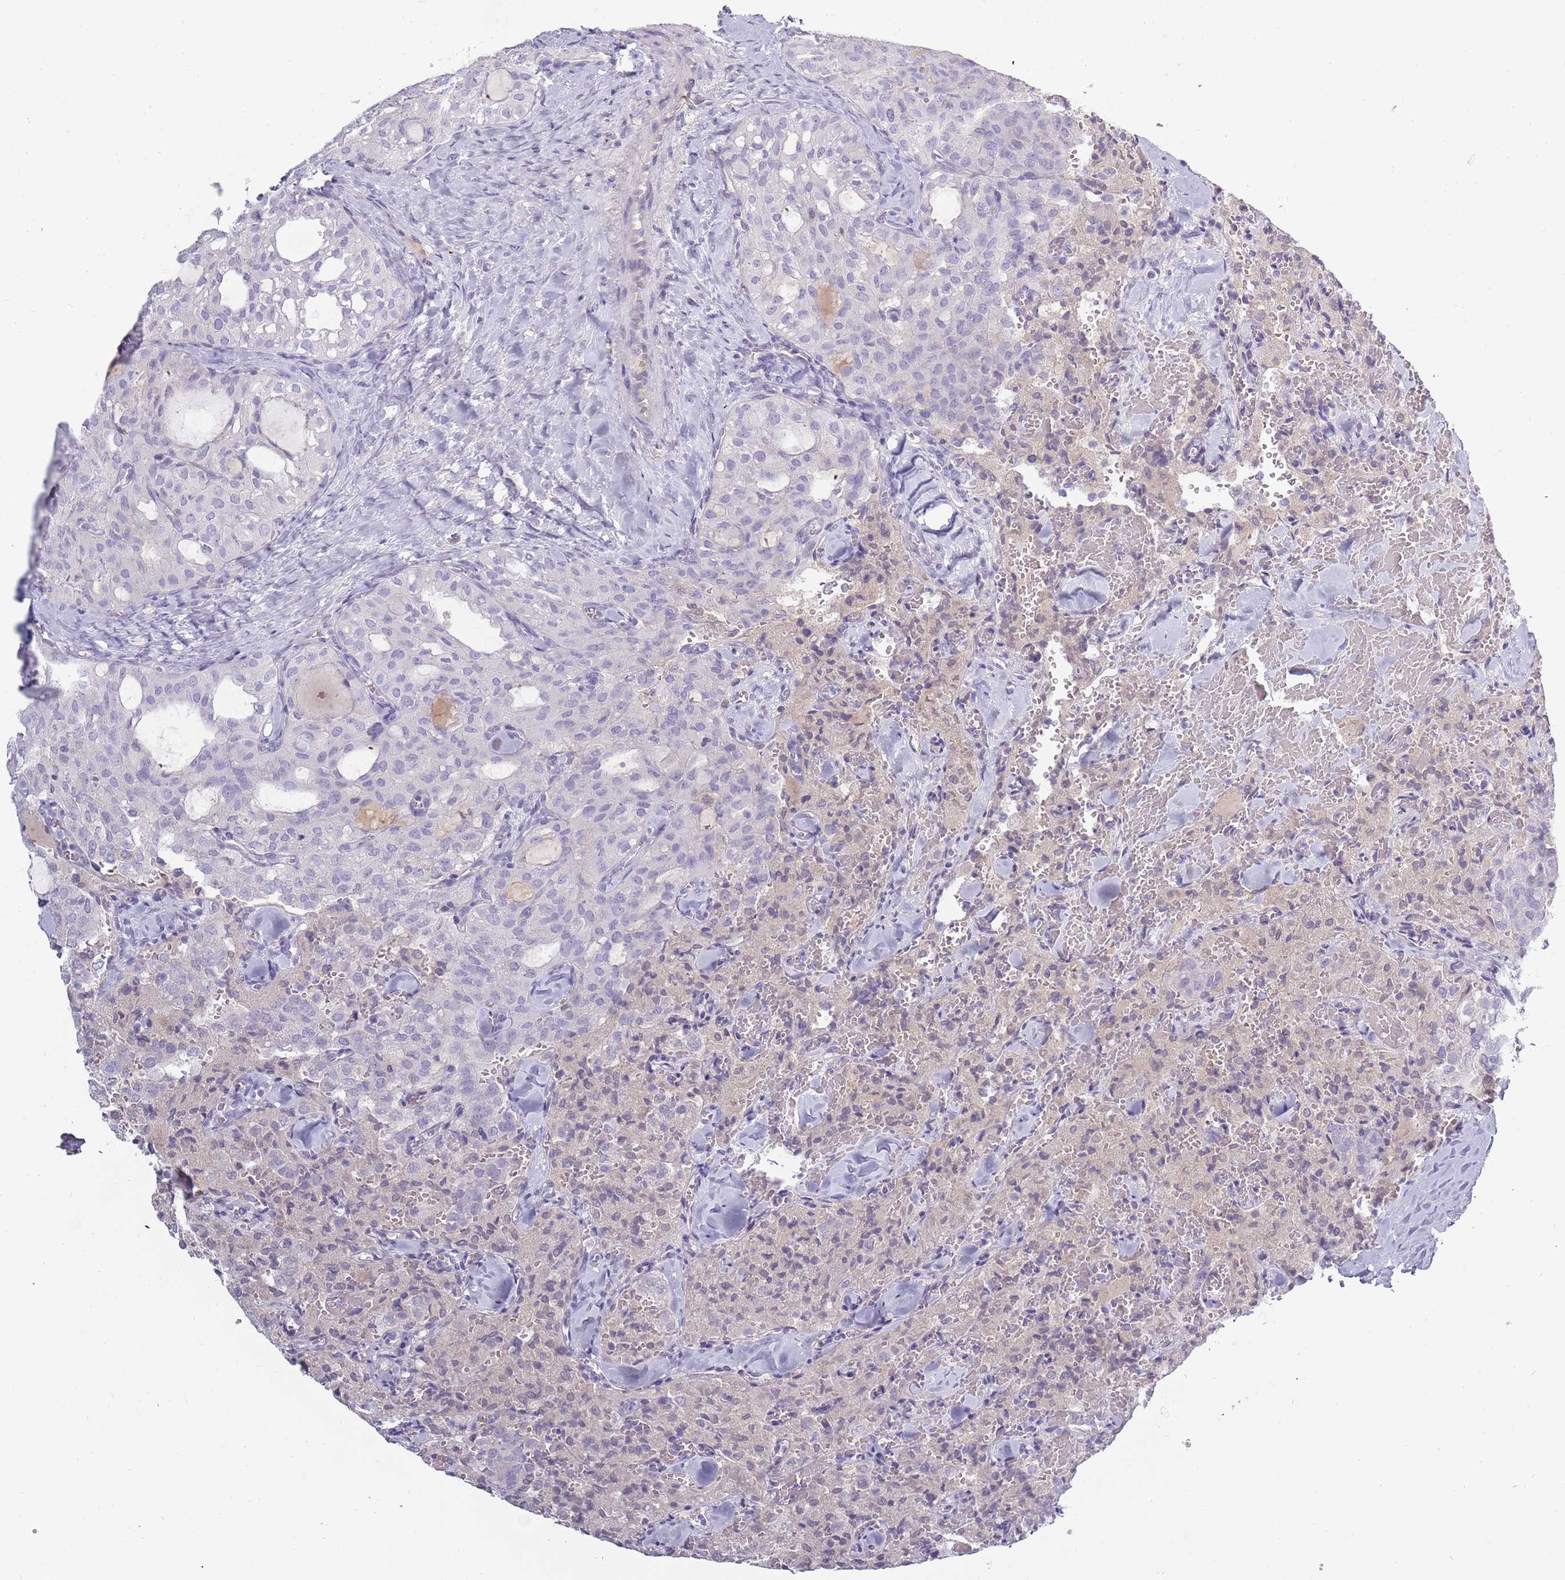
{"staining": {"intensity": "negative", "quantity": "none", "location": "none"}, "tissue": "thyroid cancer", "cell_type": "Tumor cells", "image_type": "cancer", "snomed": [{"axis": "morphology", "description": "Follicular adenoma carcinoma, NOS"}, {"axis": "topography", "description": "Thyroid gland"}], "caption": "Tumor cells are negative for protein expression in human thyroid cancer (follicular adenoma carcinoma).", "gene": "TNFRSF6B", "patient": {"sex": "male", "age": 75}}